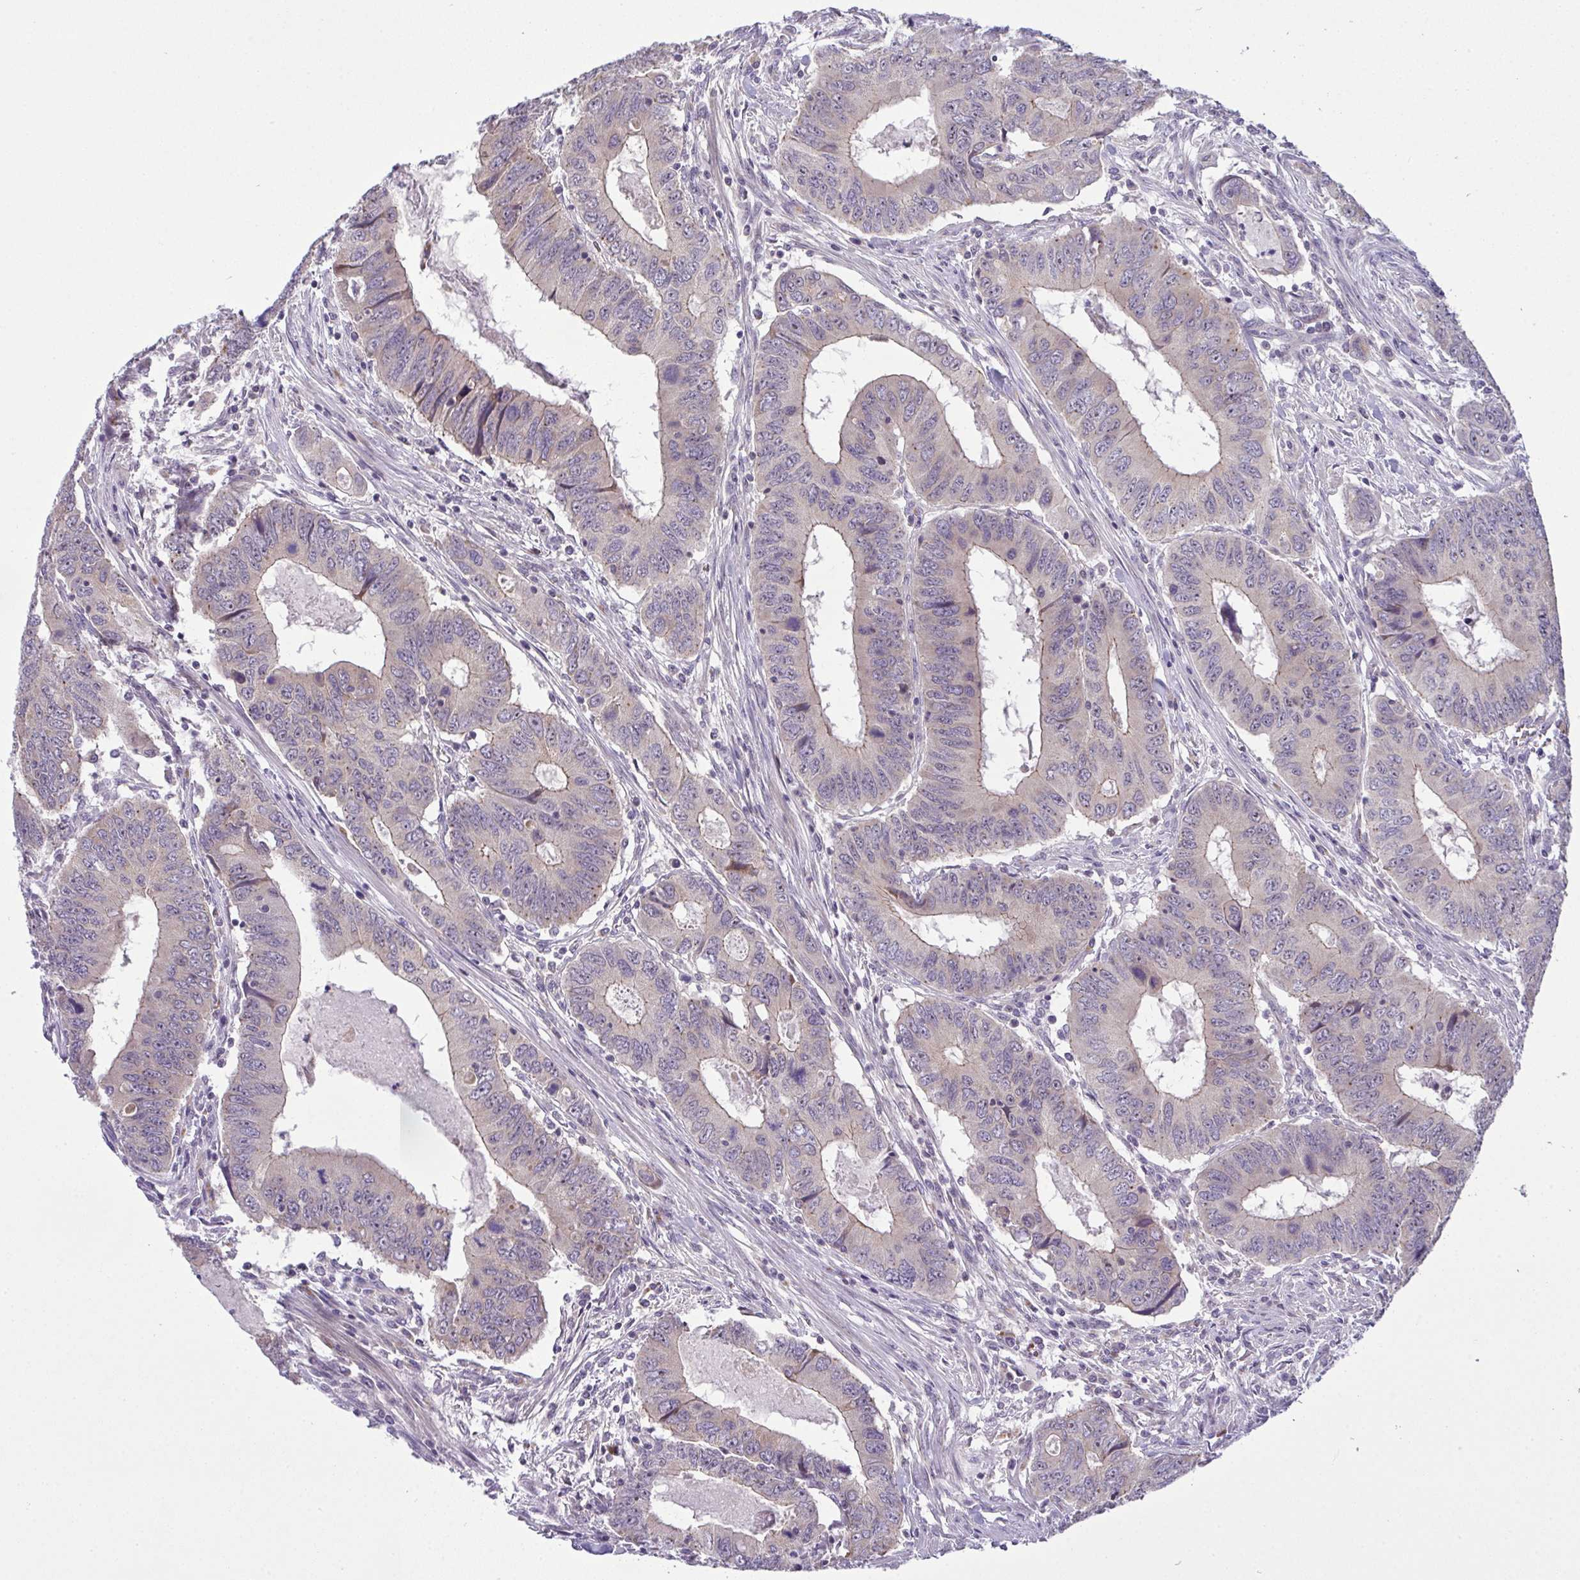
{"staining": {"intensity": "negative", "quantity": "none", "location": "none"}, "tissue": "colorectal cancer", "cell_type": "Tumor cells", "image_type": "cancer", "snomed": [{"axis": "morphology", "description": "Adenocarcinoma, NOS"}, {"axis": "topography", "description": "Colon"}], "caption": "This is an immunohistochemistry image of human colorectal adenocarcinoma. There is no positivity in tumor cells.", "gene": "NT5C1A", "patient": {"sex": "male", "age": 53}}